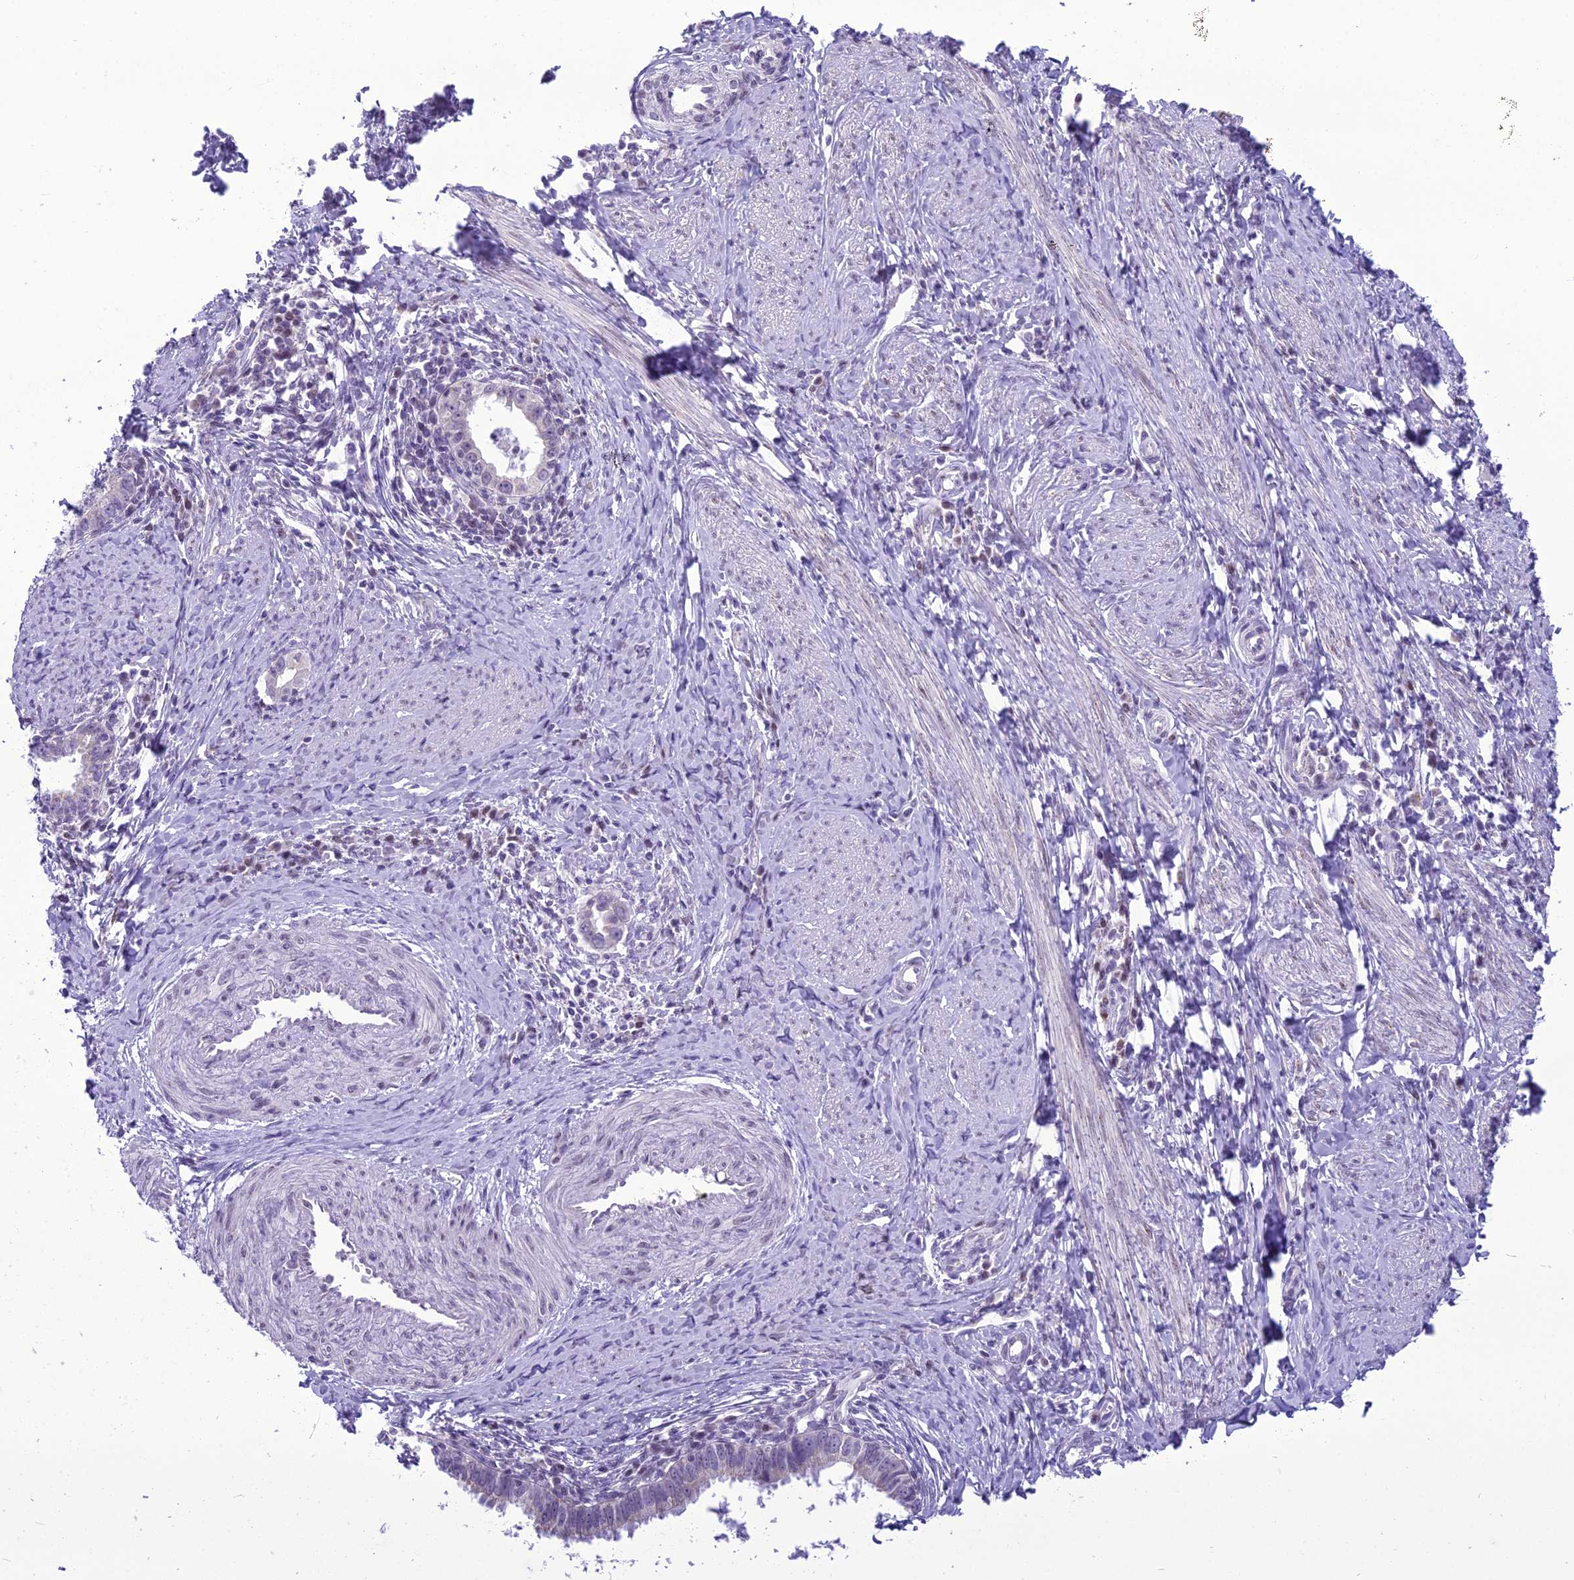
{"staining": {"intensity": "negative", "quantity": "none", "location": "none"}, "tissue": "cervical cancer", "cell_type": "Tumor cells", "image_type": "cancer", "snomed": [{"axis": "morphology", "description": "Adenocarcinoma, NOS"}, {"axis": "topography", "description": "Cervix"}], "caption": "This is an immunohistochemistry (IHC) image of human adenocarcinoma (cervical). There is no expression in tumor cells.", "gene": "B9D2", "patient": {"sex": "female", "age": 36}}